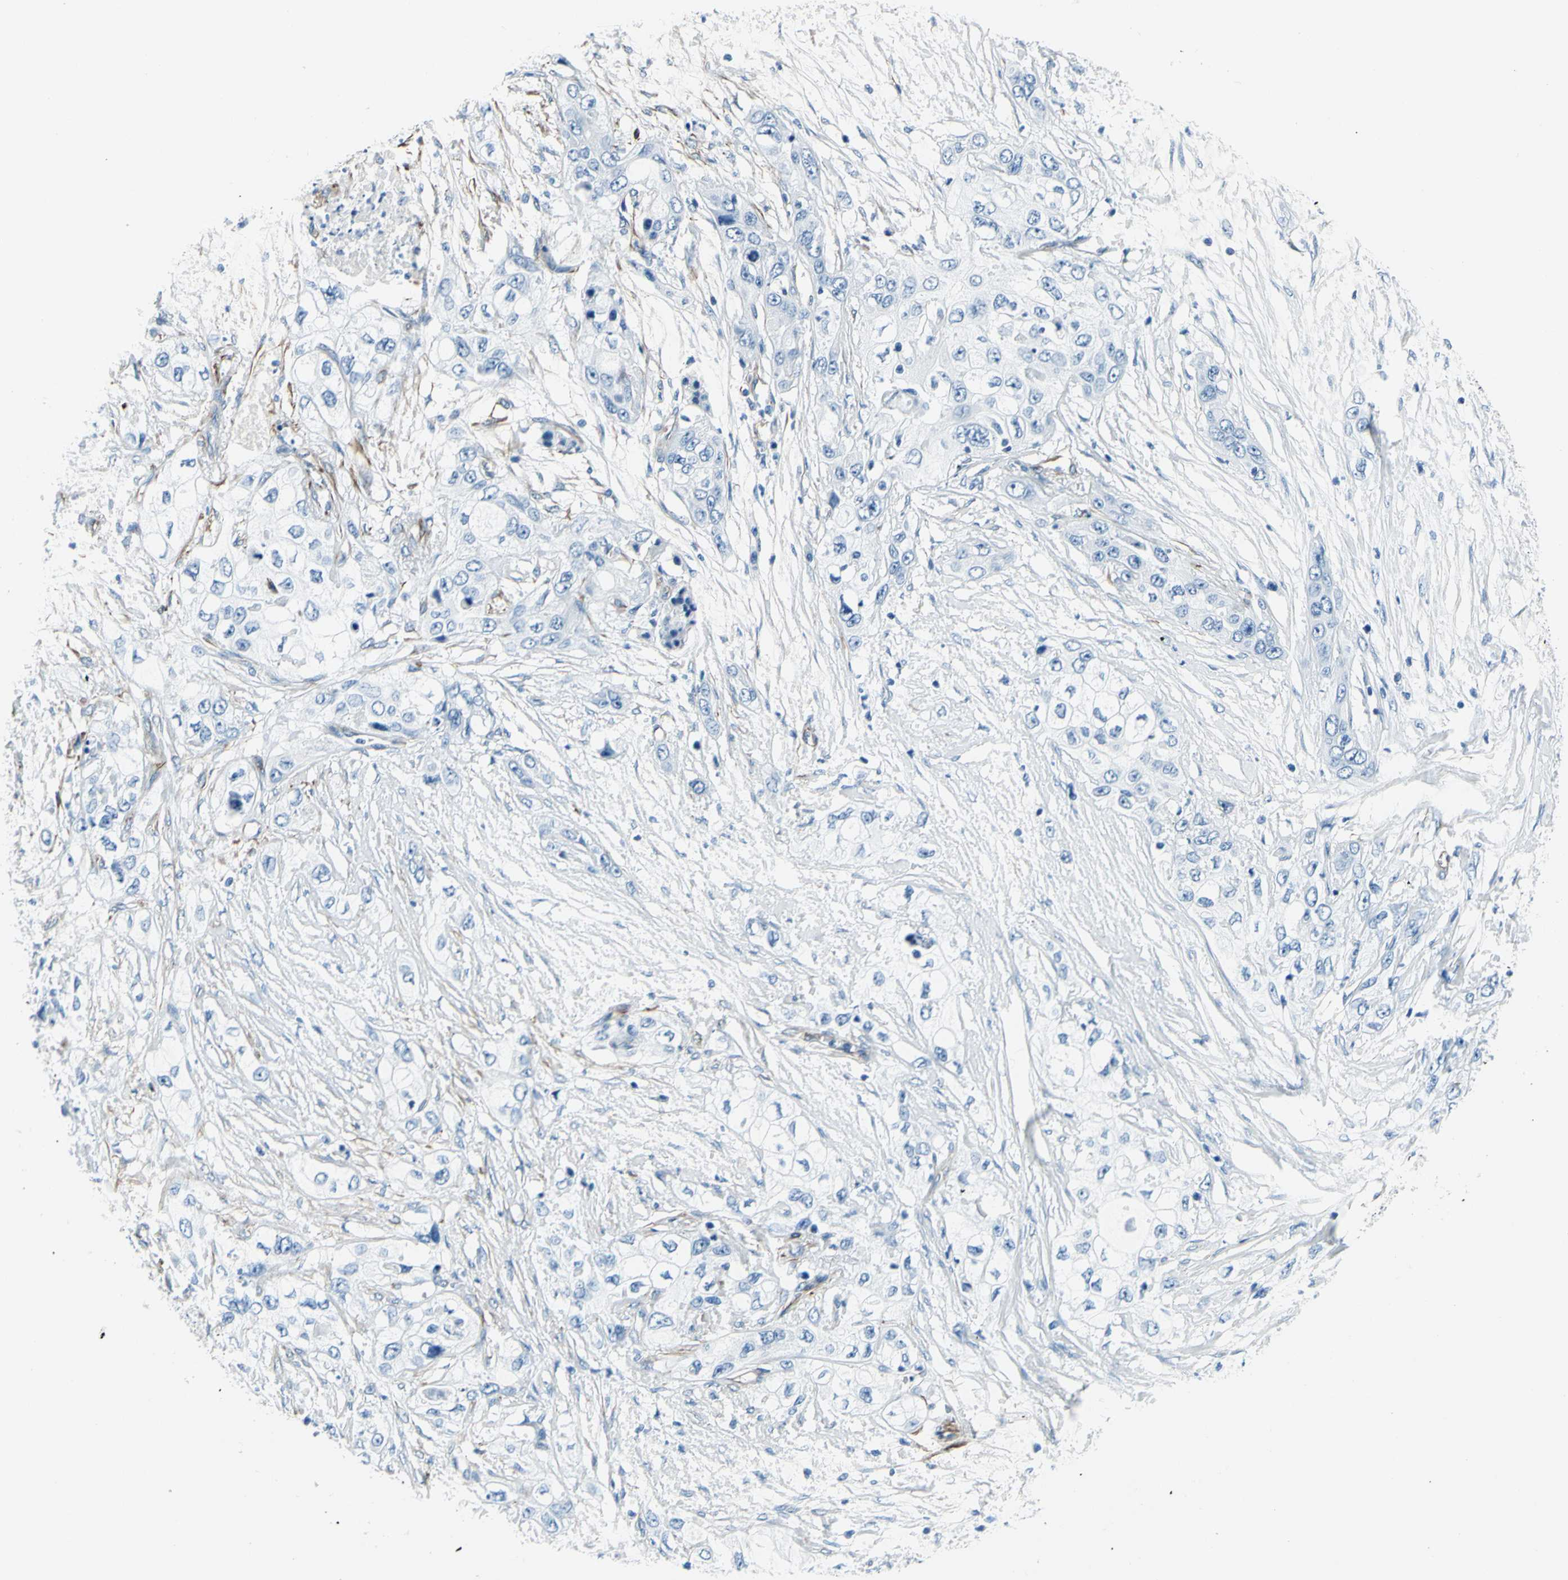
{"staining": {"intensity": "negative", "quantity": "none", "location": "none"}, "tissue": "pancreatic cancer", "cell_type": "Tumor cells", "image_type": "cancer", "snomed": [{"axis": "morphology", "description": "Adenocarcinoma, NOS"}, {"axis": "topography", "description": "Pancreas"}], "caption": "An immunohistochemistry (IHC) image of pancreatic cancer (adenocarcinoma) is shown. There is no staining in tumor cells of pancreatic cancer (adenocarcinoma).", "gene": "PTH2R", "patient": {"sex": "female", "age": 70}}